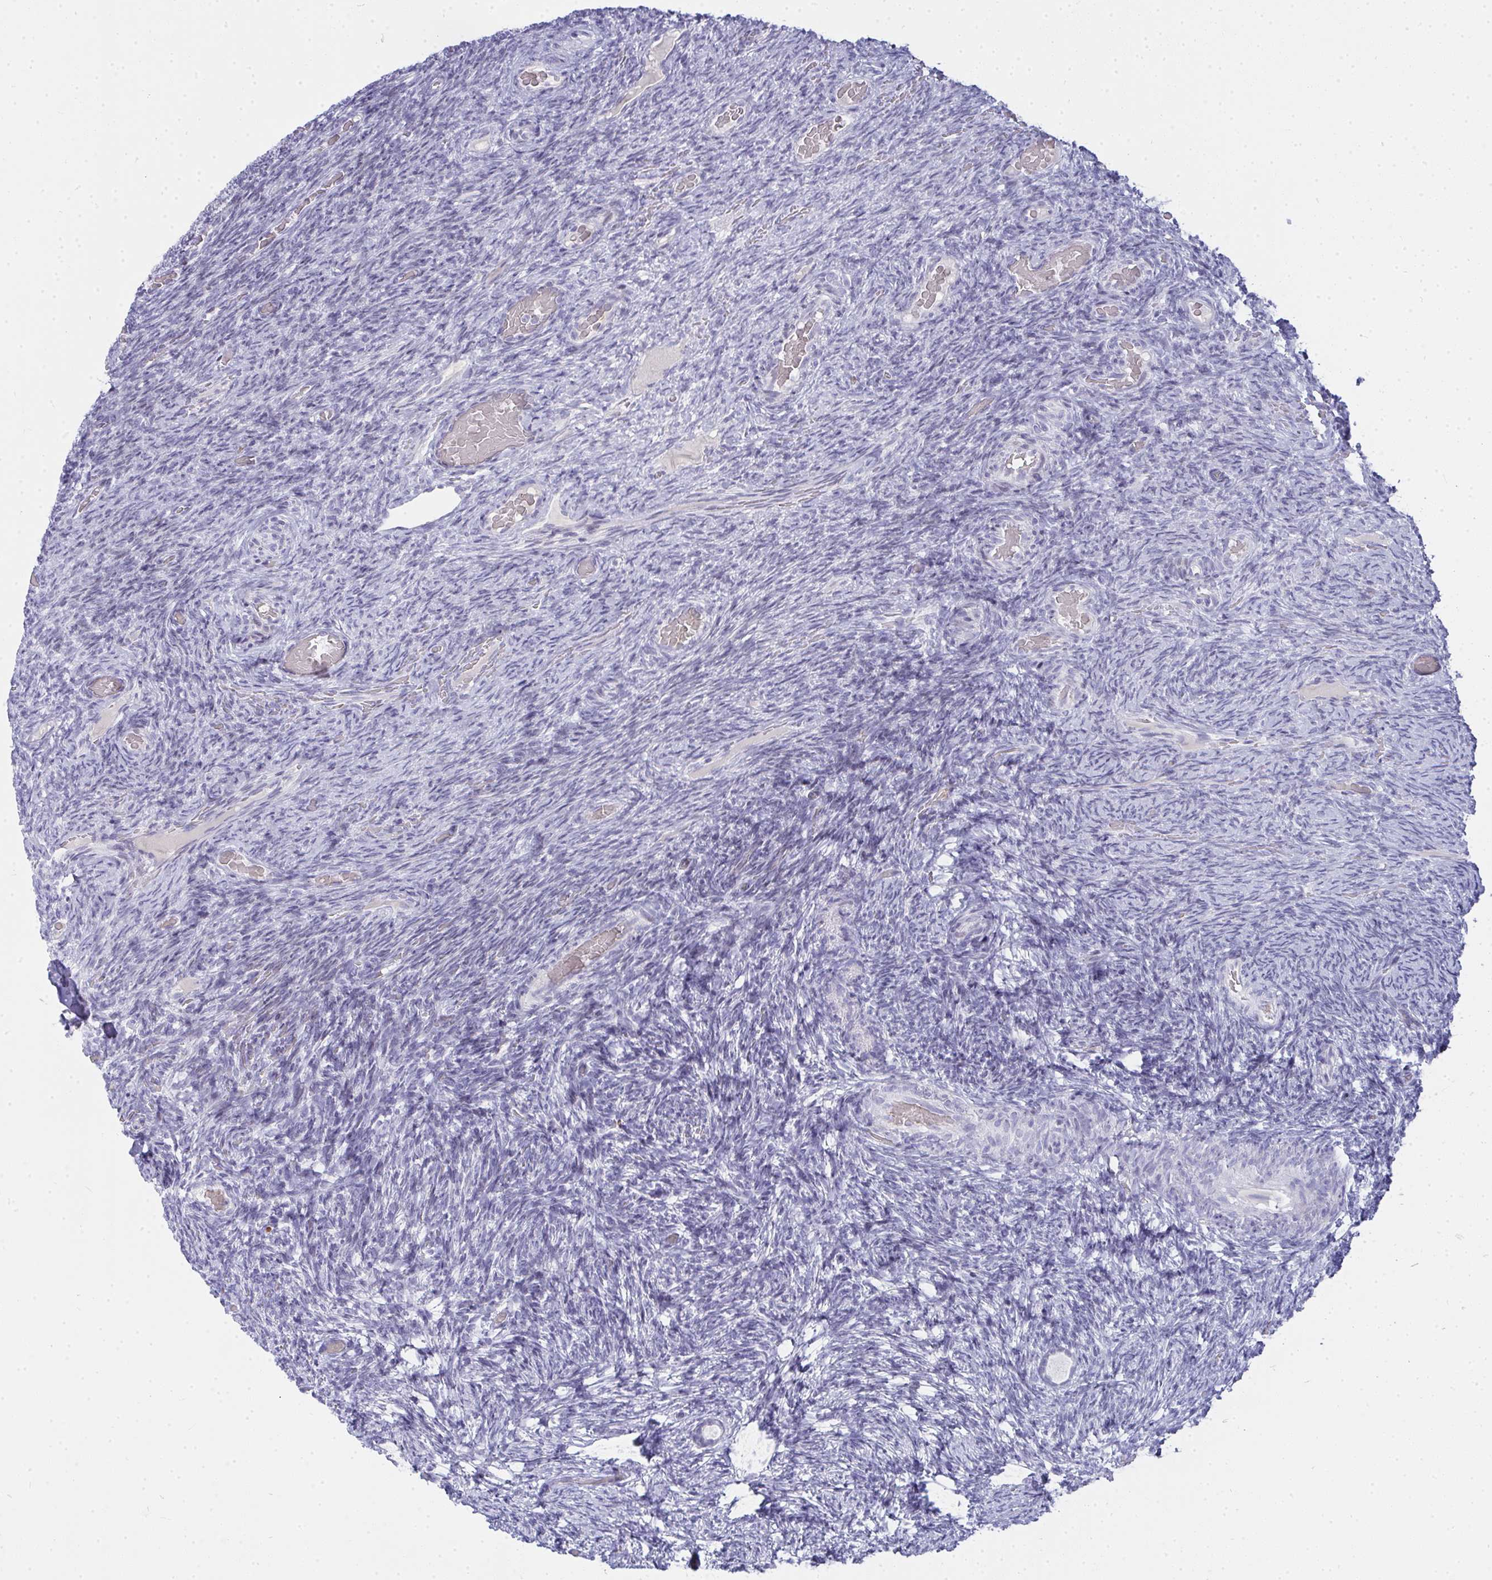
{"staining": {"intensity": "negative", "quantity": "none", "location": "none"}, "tissue": "ovary", "cell_type": "Follicle cells", "image_type": "normal", "snomed": [{"axis": "morphology", "description": "Normal tissue, NOS"}, {"axis": "topography", "description": "Ovary"}], "caption": "Follicle cells show no significant protein positivity in benign ovary.", "gene": "ZNF182", "patient": {"sex": "female", "age": 34}}